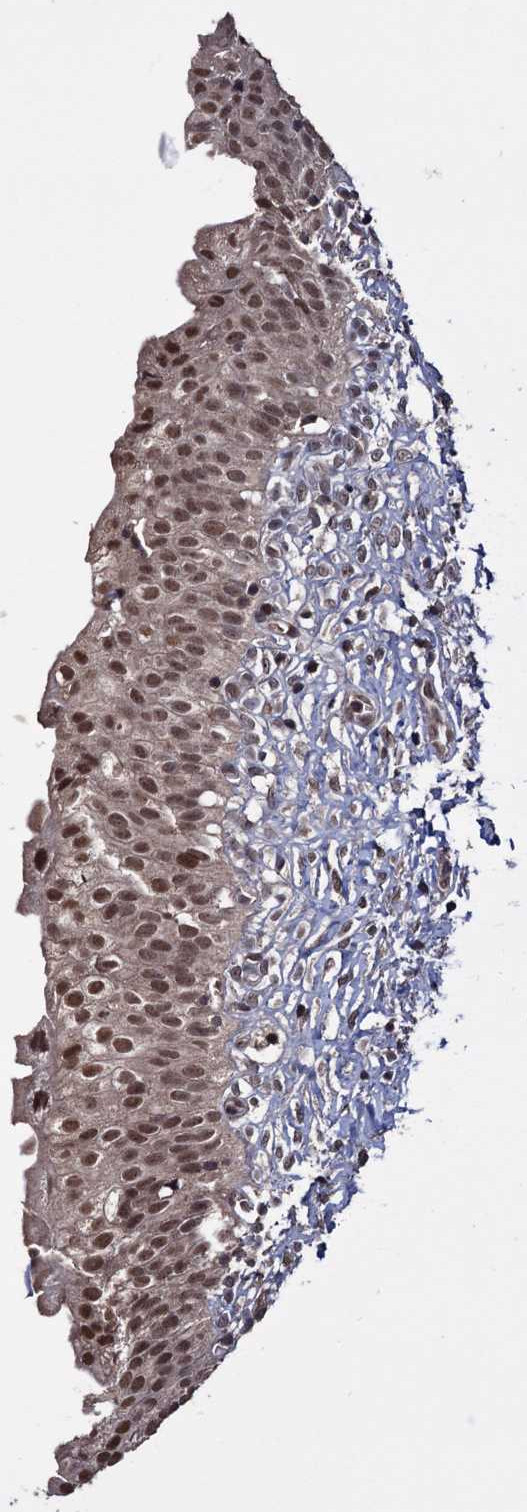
{"staining": {"intensity": "moderate", "quantity": ">75%", "location": "nuclear"}, "tissue": "urinary bladder", "cell_type": "Urothelial cells", "image_type": "normal", "snomed": [{"axis": "morphology", "description": "Normal tissue, NOS"}, {"axis": "topography", "description": "Urinary bladder"}], "caption": "Protein positivity by IHC displays moderate nuclear positivity in about >75% of urothelial cells in unremarkable urinary bladder.", "gene": "KLF5", "patient": {"sex": "male", "age": 55}}